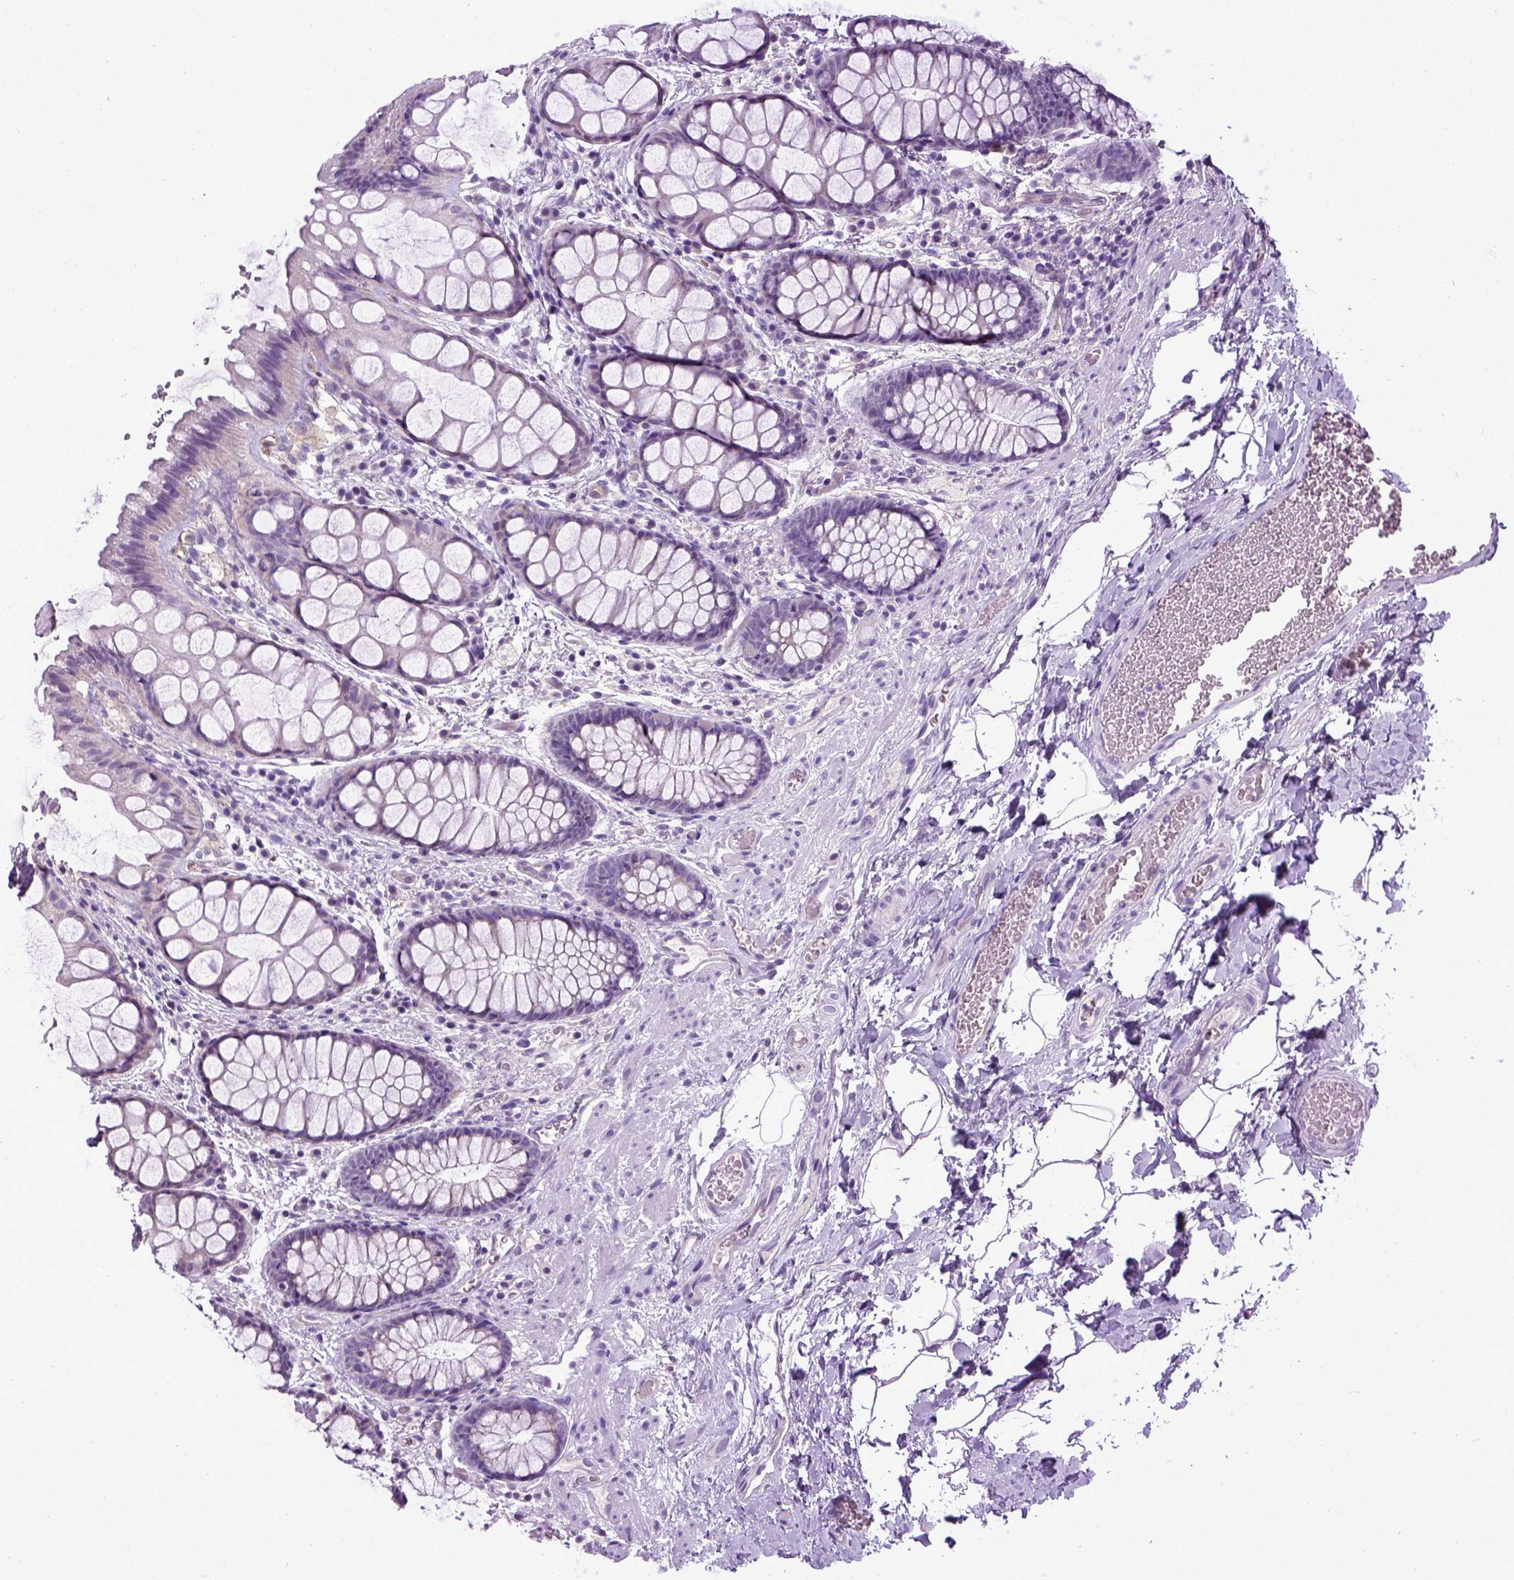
{"staining": {"intensity": "negative", "quantity": "none", "location": "none"}, "tissue": "rectum", "cell_type": "Glandular cells", "image_type": "normal", "snomed": [{"axis": "morphology", "description": "Normal tissue, NOS"}, {"axis": "topography", "description": "Rectum"}], "caption": "Immunohistochemistry (IHC) photomicrograph of unremarkable rectum: human rectum stained with DAB (3,3'-diaminobenzidine) exhibits no significant protein positivity in glandular cells.", "gene": "ENG", "patient": {"sex": "female", "age": 62}}